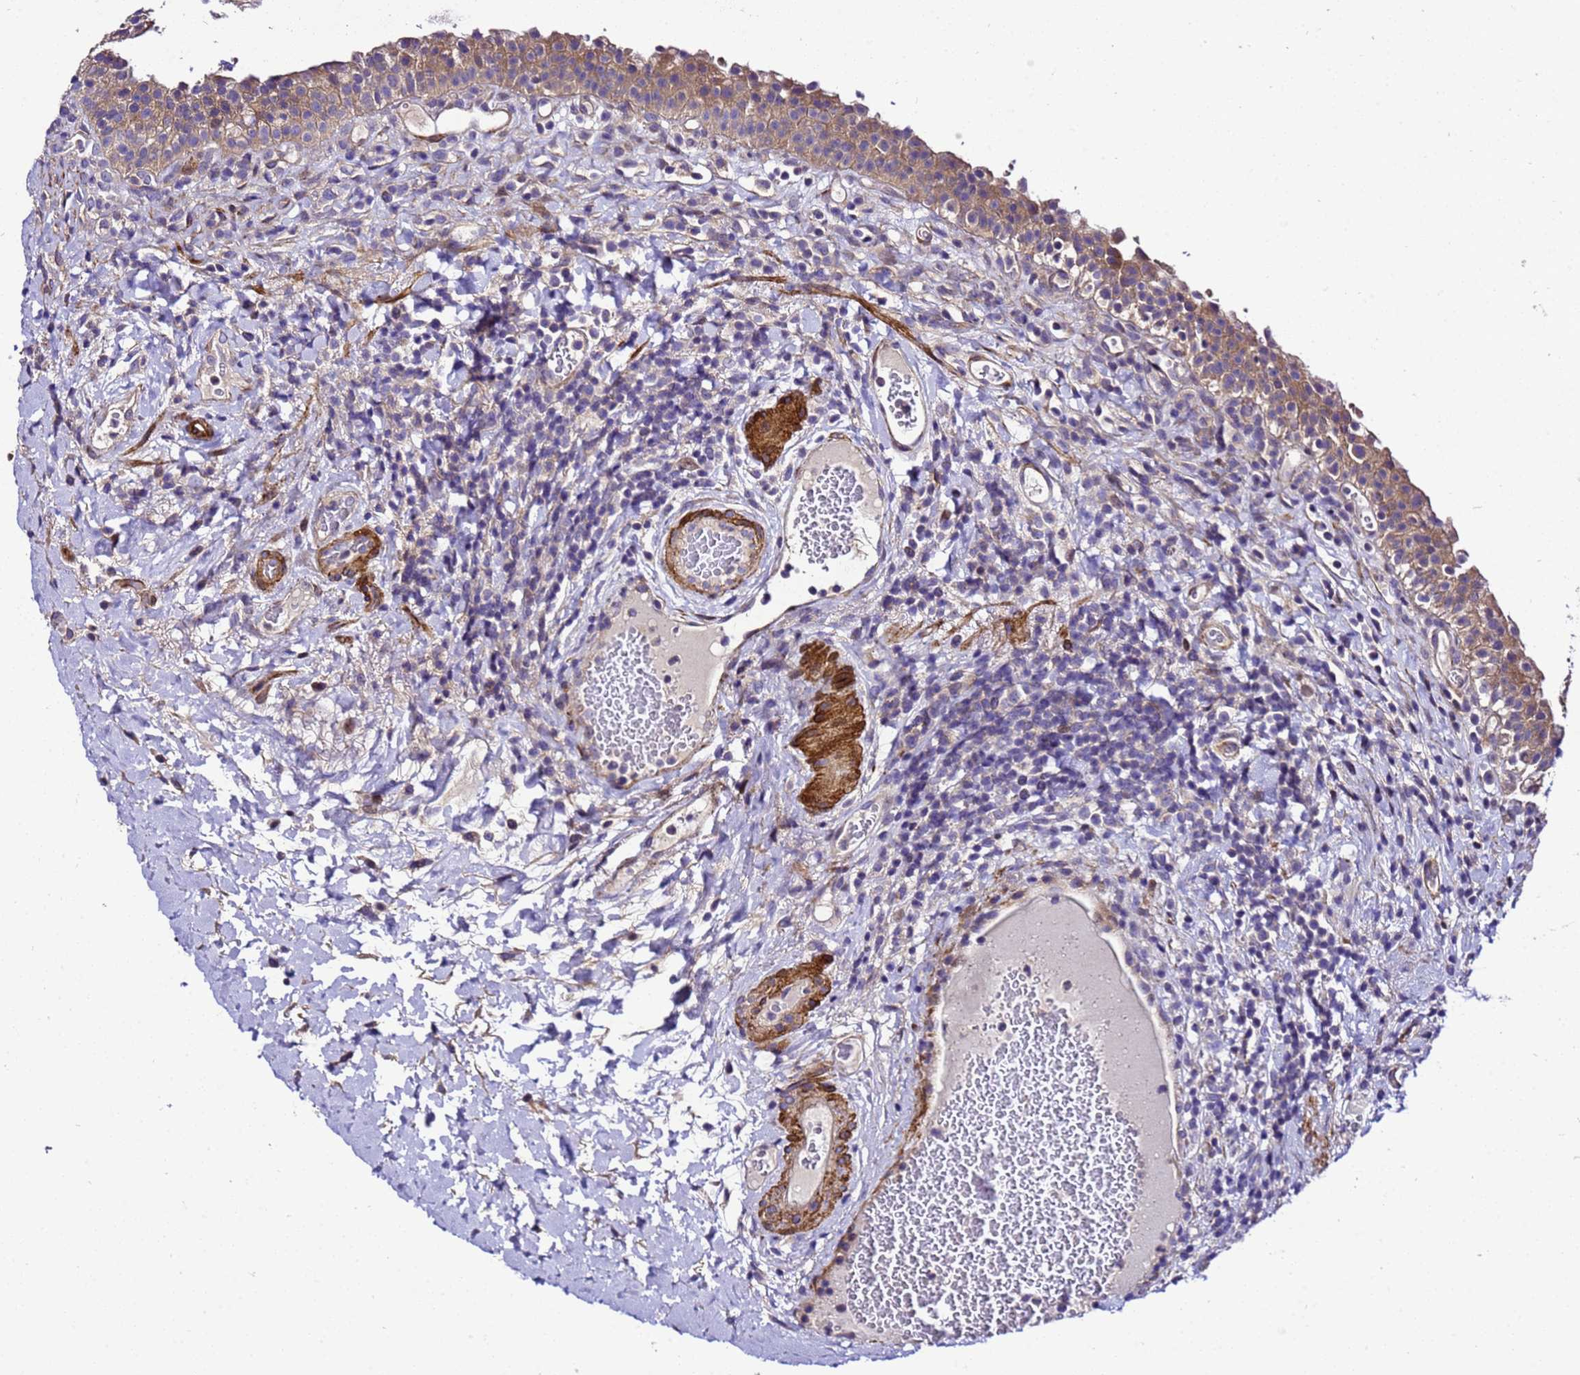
{"staining": {"intensity": "moderate", "quantity": "25%-75%", "location": "cytoplasmic/membranous"}, "tissue": "urinary bladder", "cell_type": "Urothelial cells", "image_type": "normal", "snomed": [{"axis": "morphology", "description": "Normal tissue, NOS"}, {"axis": "morphology", "description": "Inflammation, NOS"}, {"axis": "topography", "description": "Urinary bladder"}], "caption": "Immunohistochemistry of benign urinary bladder exhibits medium levels of moderate cytoplasmic/membranous positivity in approximately 25%-75% of urothelial cells.", "gene": "ZNF417", "patient": {"sex": "male", "age": 64}}